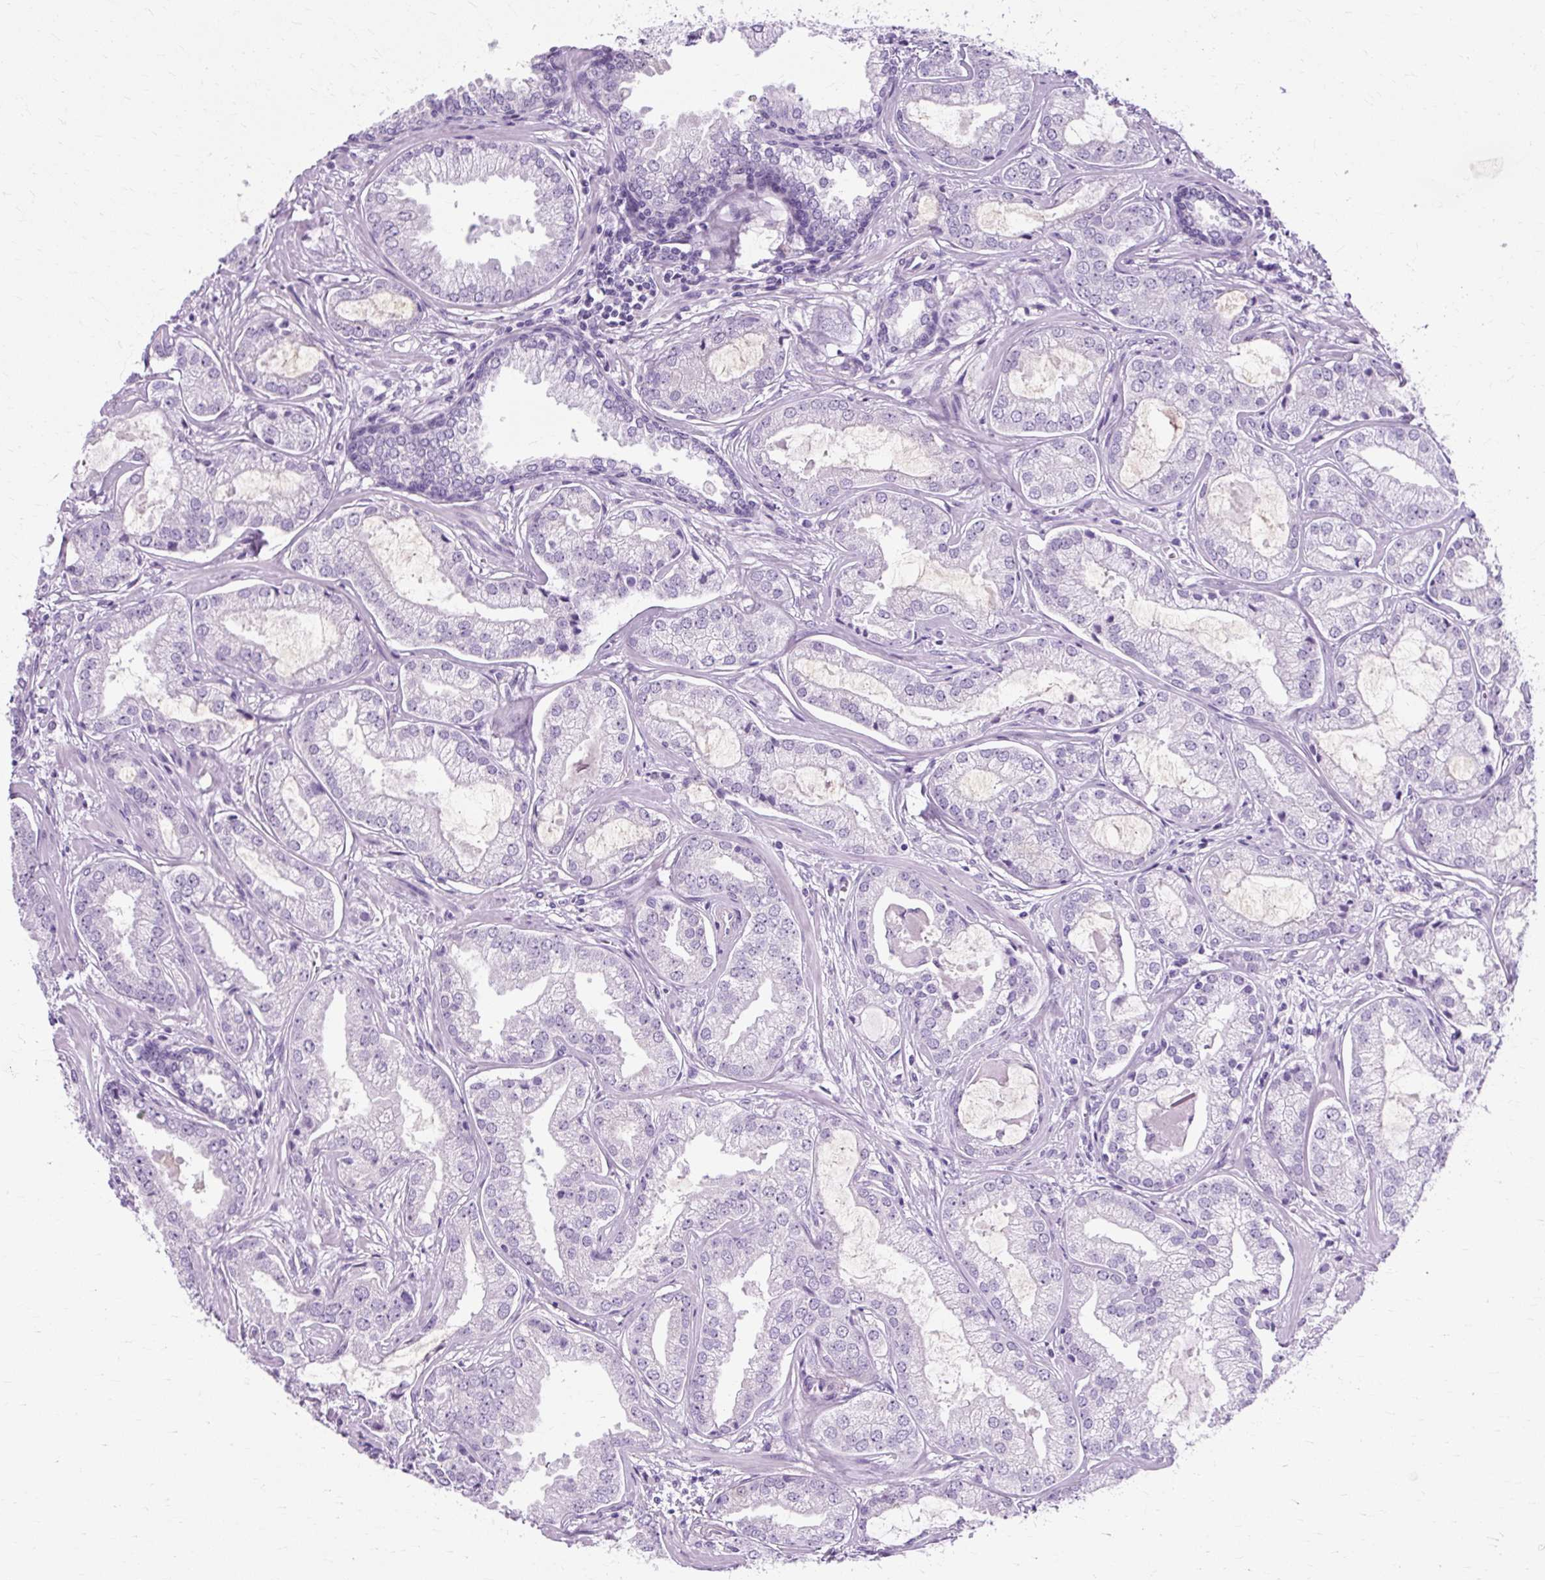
{"staining": {"intensity": "negative", "quantity": "none", "location": "none"}, "tissue": "prostate cancer", "cell_type": "Tumor cells", "image_type": "cancer", "snomed": [{"axis": "morphology", "description": "Adenocarcinoma, Medium grade"}, {"axis": "topography", "description": "Prostate"}], "caption": "Tumor cells show no significant expression in medium-grade adenocarcinoma (prostate).", "gene": "TMEM89", "patient": {"sex": "male", "age": 57}}